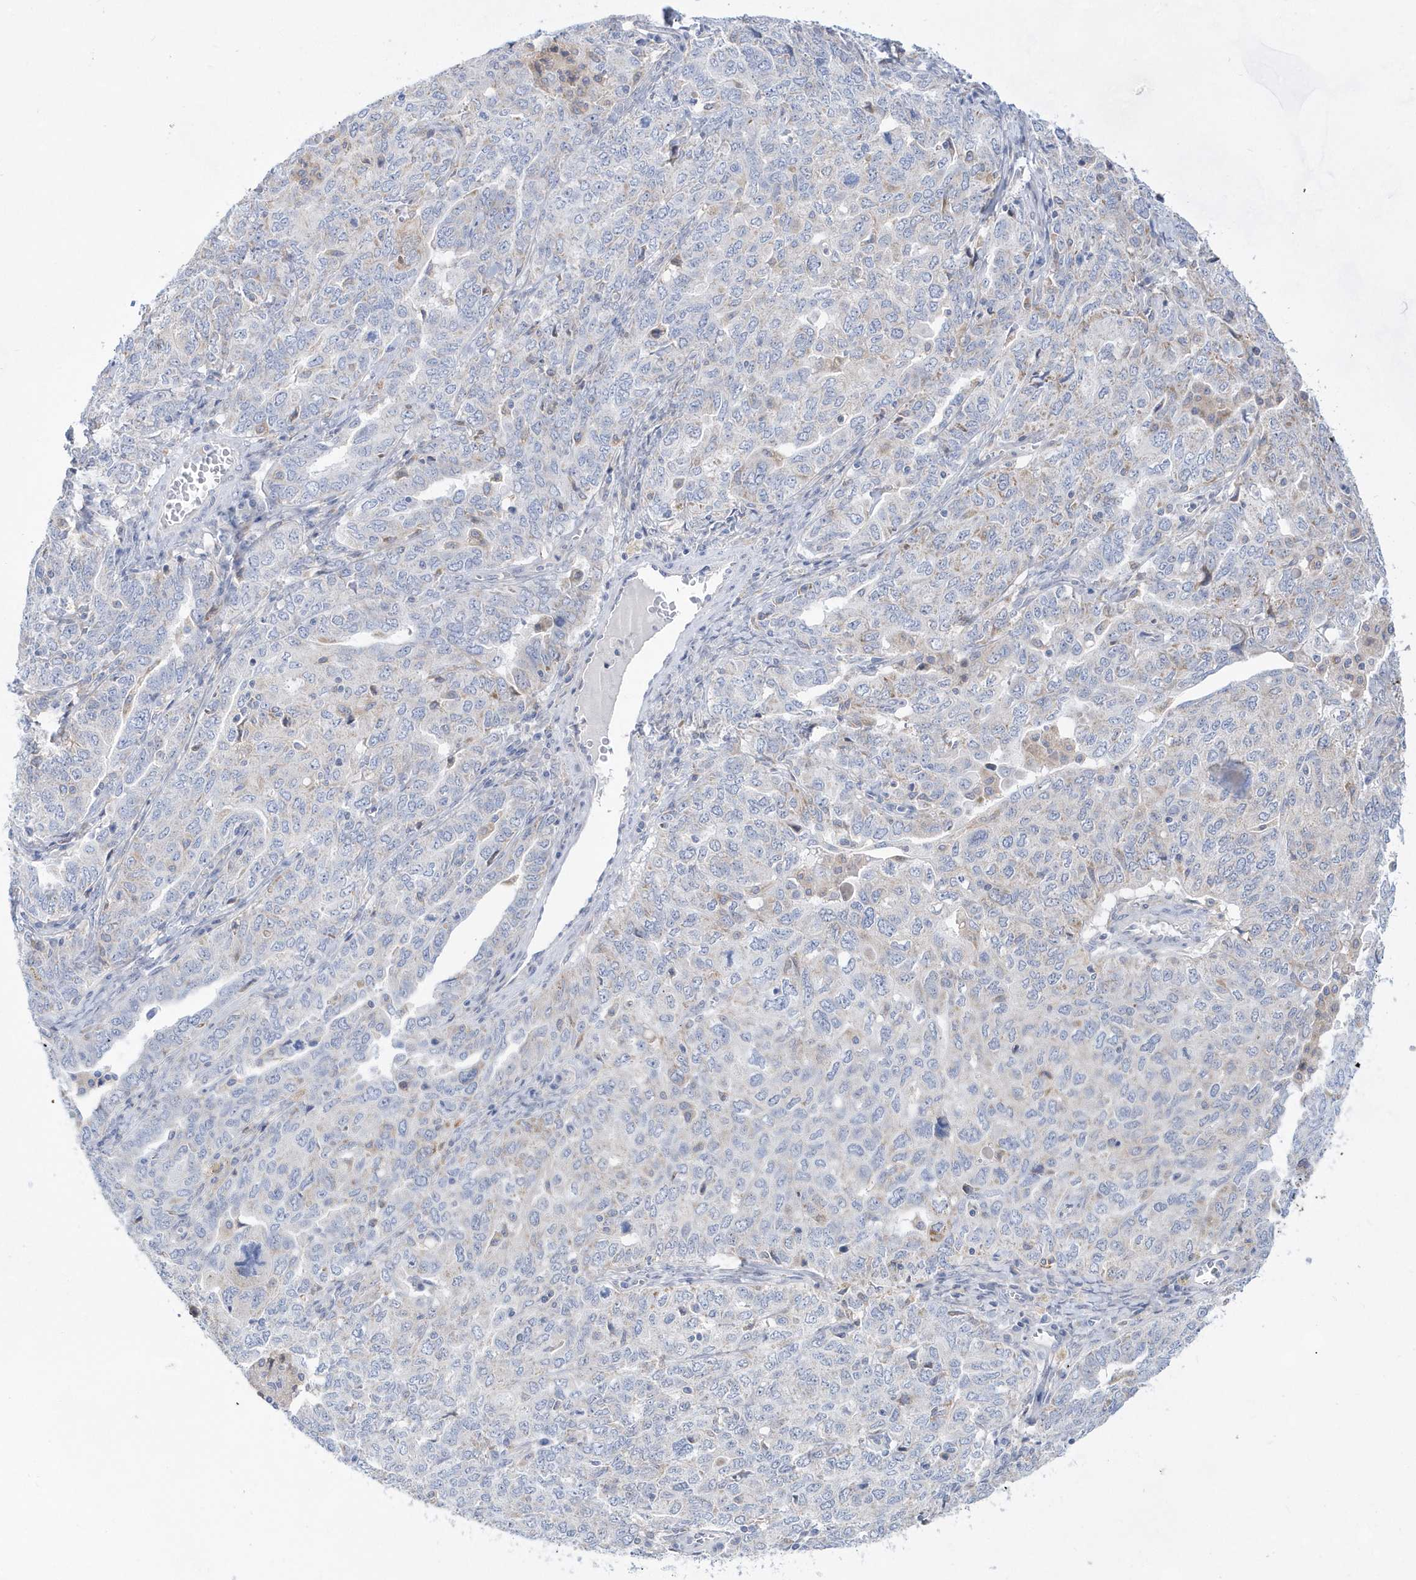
{"staining": {"intensity": "negative", "quantity": "none", "location": "none"}, "tissue": "ovarian cancer", "cell_type": "Tumor cells", "image_type": "cancer", "snomed": [{"axis": "morphology", "description": "Carcinoma, endometroid"}, {"axis": "topography", "description": "Ovary"}], "caption": "The histopathology image exhibits no staining of tumor cells in ovarian endometroid carcinoma.", "gene": "BDH2", "patient": {"sex": "female", "age": 62}}